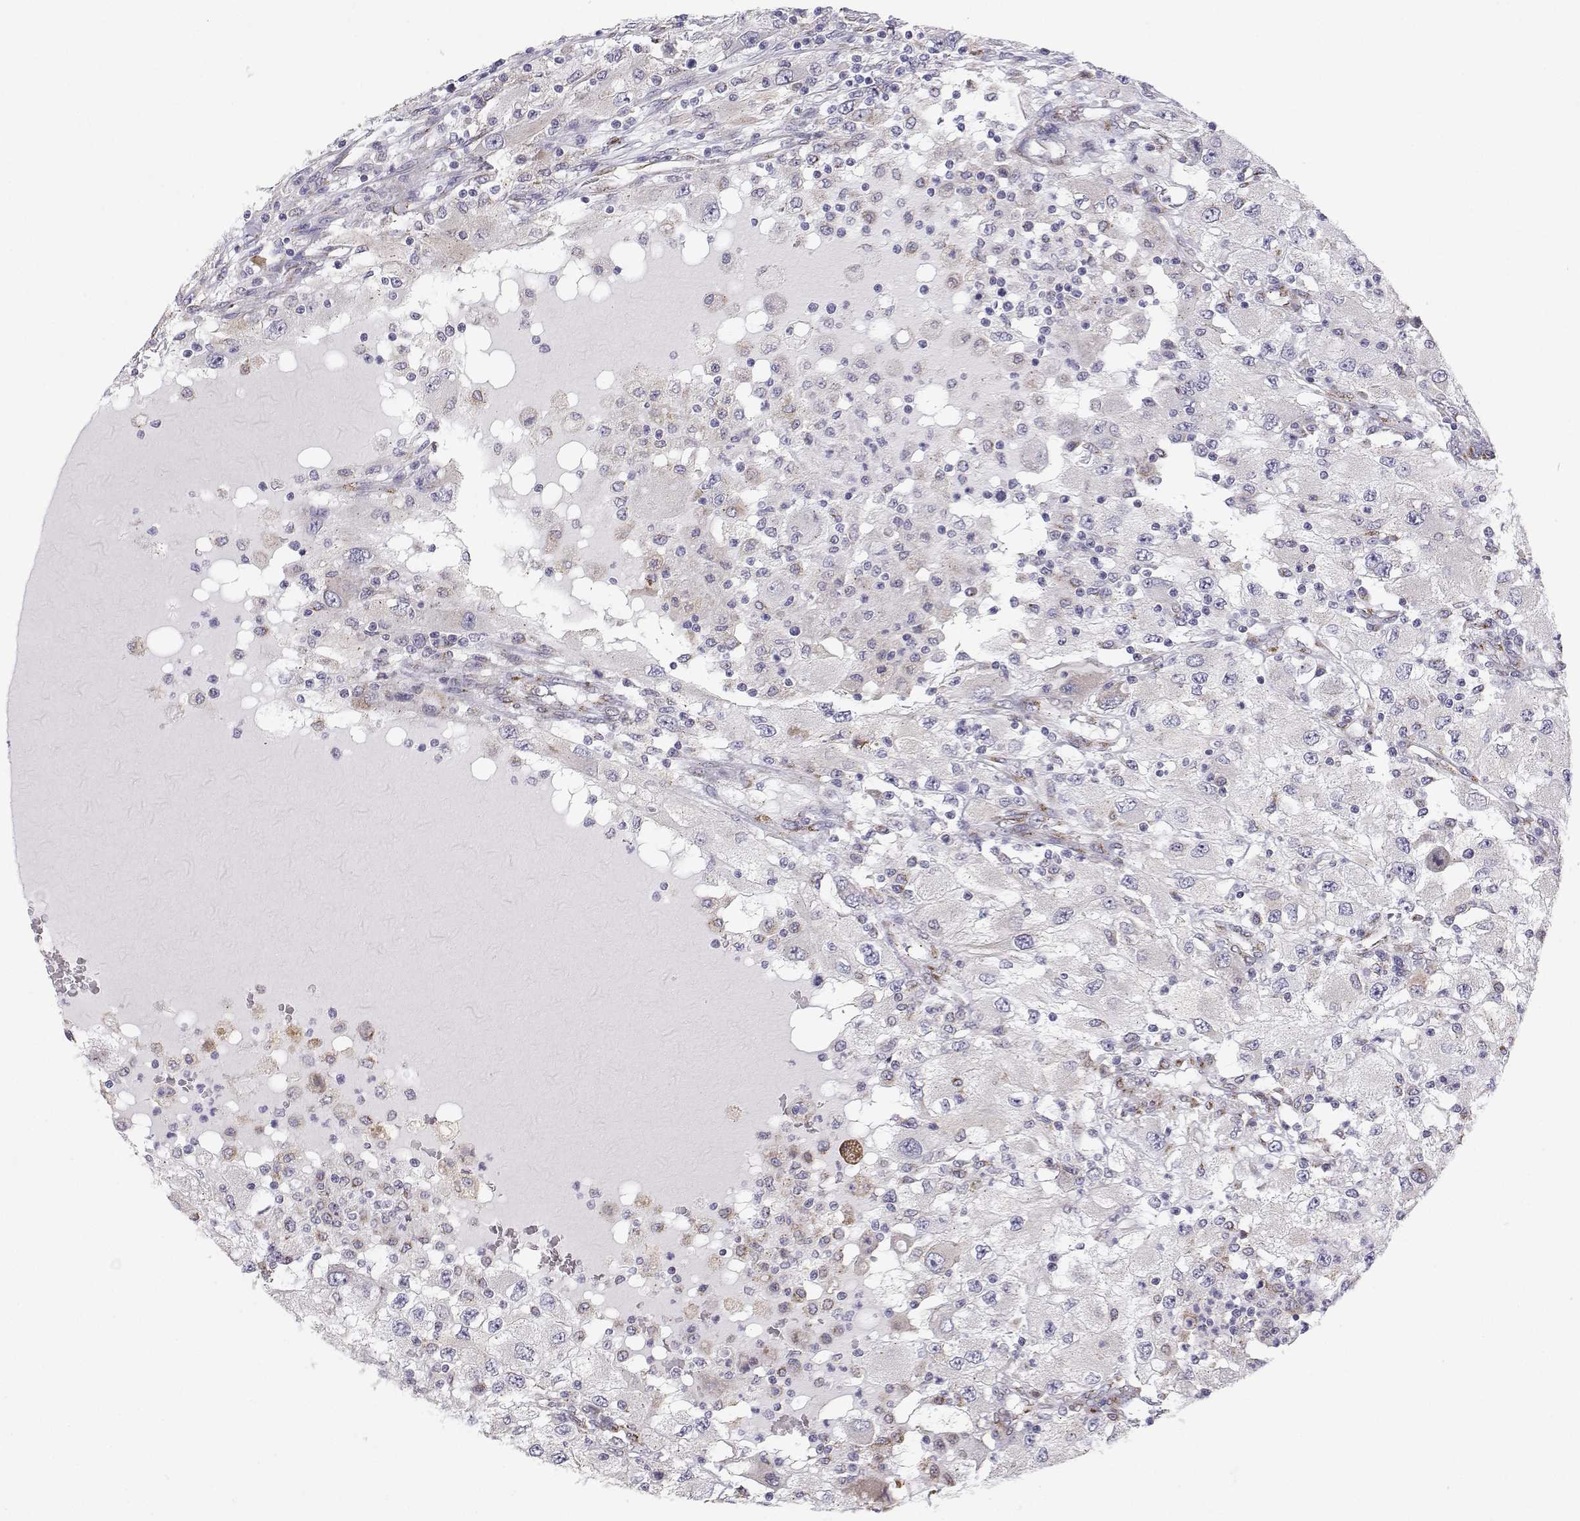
{"staining": {"intensity": "negative", "quantity": "none", "location": "none"}, "tissue": "renal cancer", "cell_type": "Tumor cells", "image_type": "cancer", "snomed": [{"axis": "morphology", "description": "Adenocarcinoma, NOS"}, {"axis": "topography", "description": "Kidney"}], "caption": "There is no significant staining in tumor cells of renal cancer (adenocarcinoma). (Stains: DAB immunohistochemistry (IHC) with hematoxylin counter stain, Microscopy: brightfield microscopy at high magnification).", "gene": "STARD13", "patient": {"sex": "female", "age": 67}}